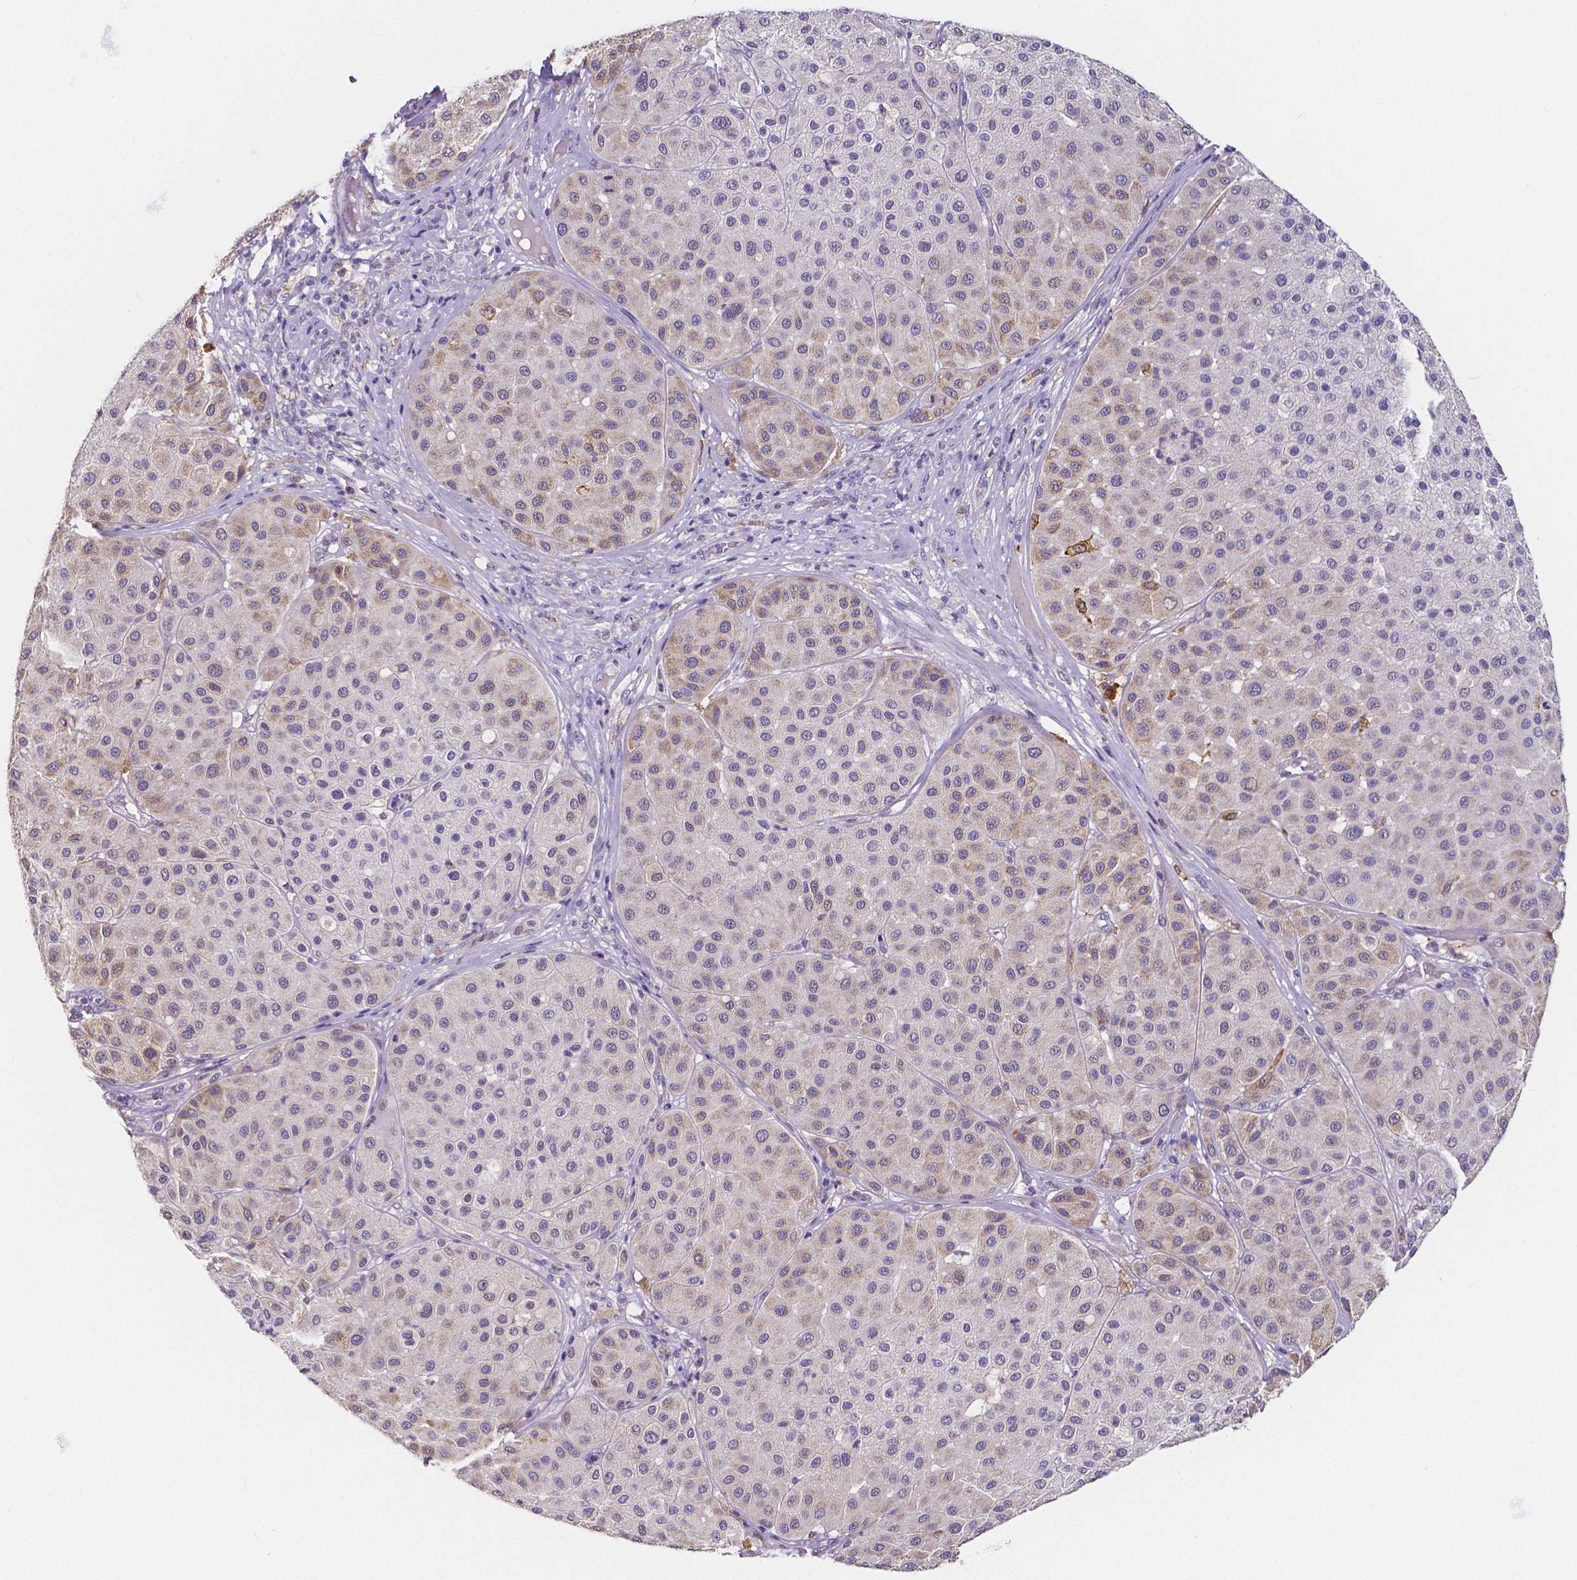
{"staining": {"intensity": "weak", "quantity": "<25%", "location": "cytoplasmic/membranous"}, "tissue": "melanoma", "cell_type": "Tumor cells", "image_type": "cancer", "snomed": [{"axis": "morphology", "description": "Malignant melanoma, Metastatic site"}, {"axis": "topography", "description": "Smooth muscle"}], "caption": "Immunohistochemistry (IHC) photomicrograph of human malignant melanoma (metastatic site) stained for a protein (brown), which demonstrates no positivity in tumor cells.", "gene": "ACP5", "patient": {"sex": "male", "age": 41}}